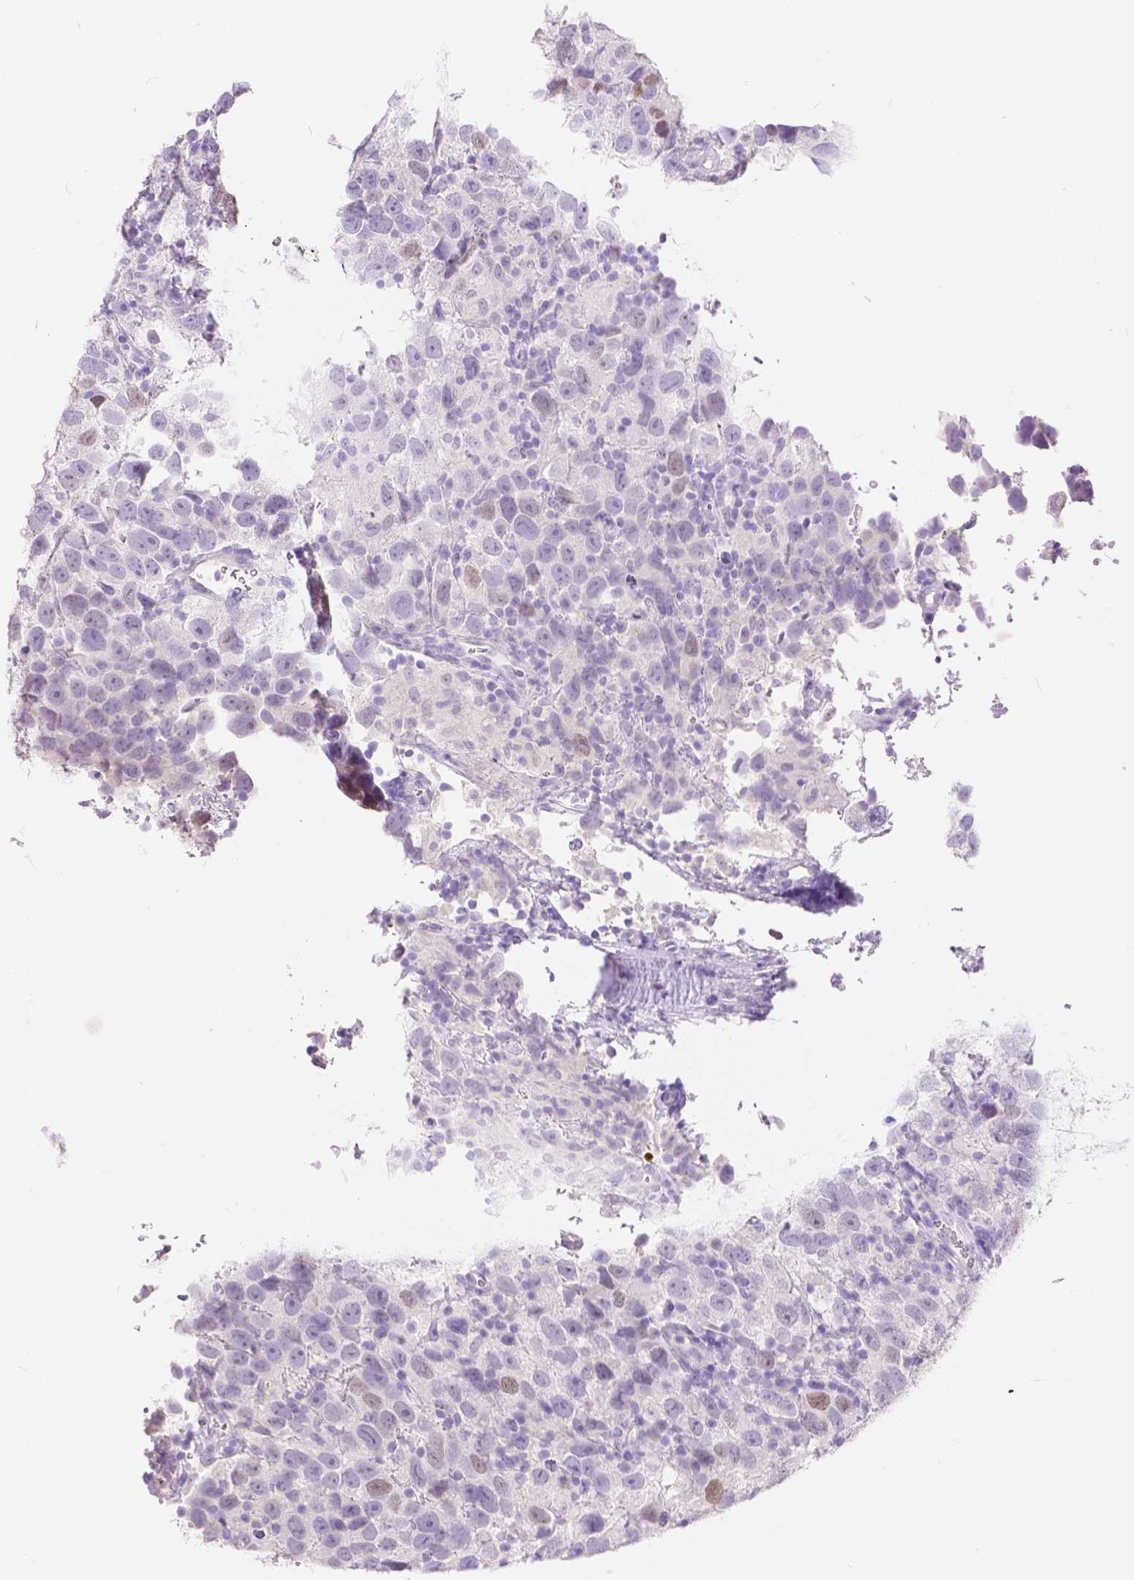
{"staining": {"intensity": "weak", "quantity": "<25%", "location": "nuclear"}, "tissue": "testis cancer", "cell_type": "Tumor cells", "image_type": "cancer", "snomed": [{"axis": "morphology", "description": "Seminoma, NOS"}, {"axis": "topography", "description": "Testis"}], "caption": "The IHC photomicrograph has no significant staining in tumor cells of testis cancer tissue. (DAB (3,3'-diaminobenzidine) IHC visualized using brightfield microscopy, high magnification).", "gene": "HNF1B", "patient": {"sex": "male", "age": 26}}